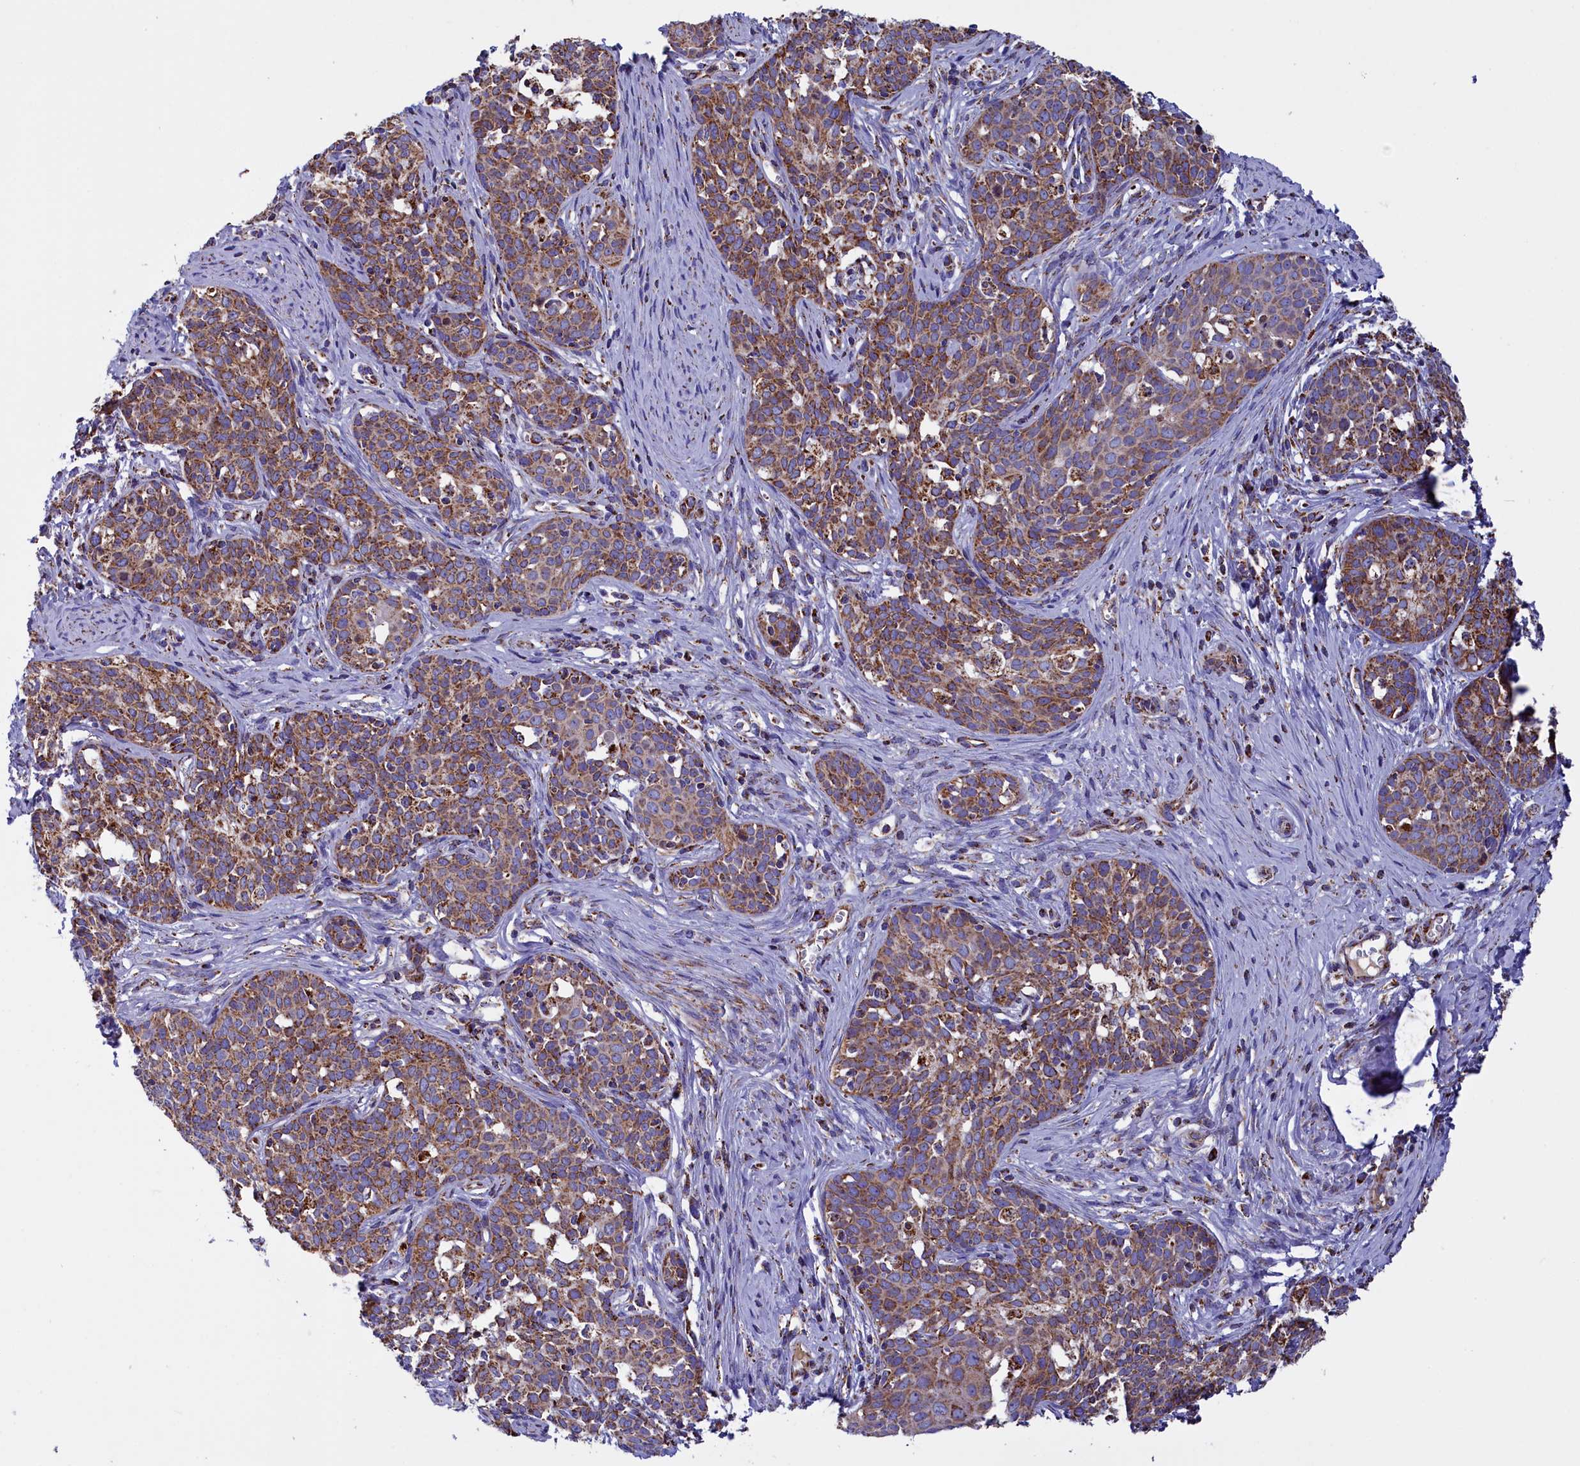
{"staining": {"intensity": "moderate", "quantity": ">75%", "location": "cytoplasmic/membranous"}, "tissue": "cervical cancer", "cell_type": "Tumor cells", "image_type": "cancer", "snomed": [{"axis": "morphology", "description": "Squamous cell carcinoma, NOS"}, {"axis": "topography", "description": "Cervix"}], "caption": "Immunohistochemistry (DAB) staining of cervical squamous cell carcinoma demonstrates moderate cytoplasmic/membranous protein staining in about >75% of tumor cells.", "gene": "SLC39A3", "patient": {"sex": "female", "age": 52}}